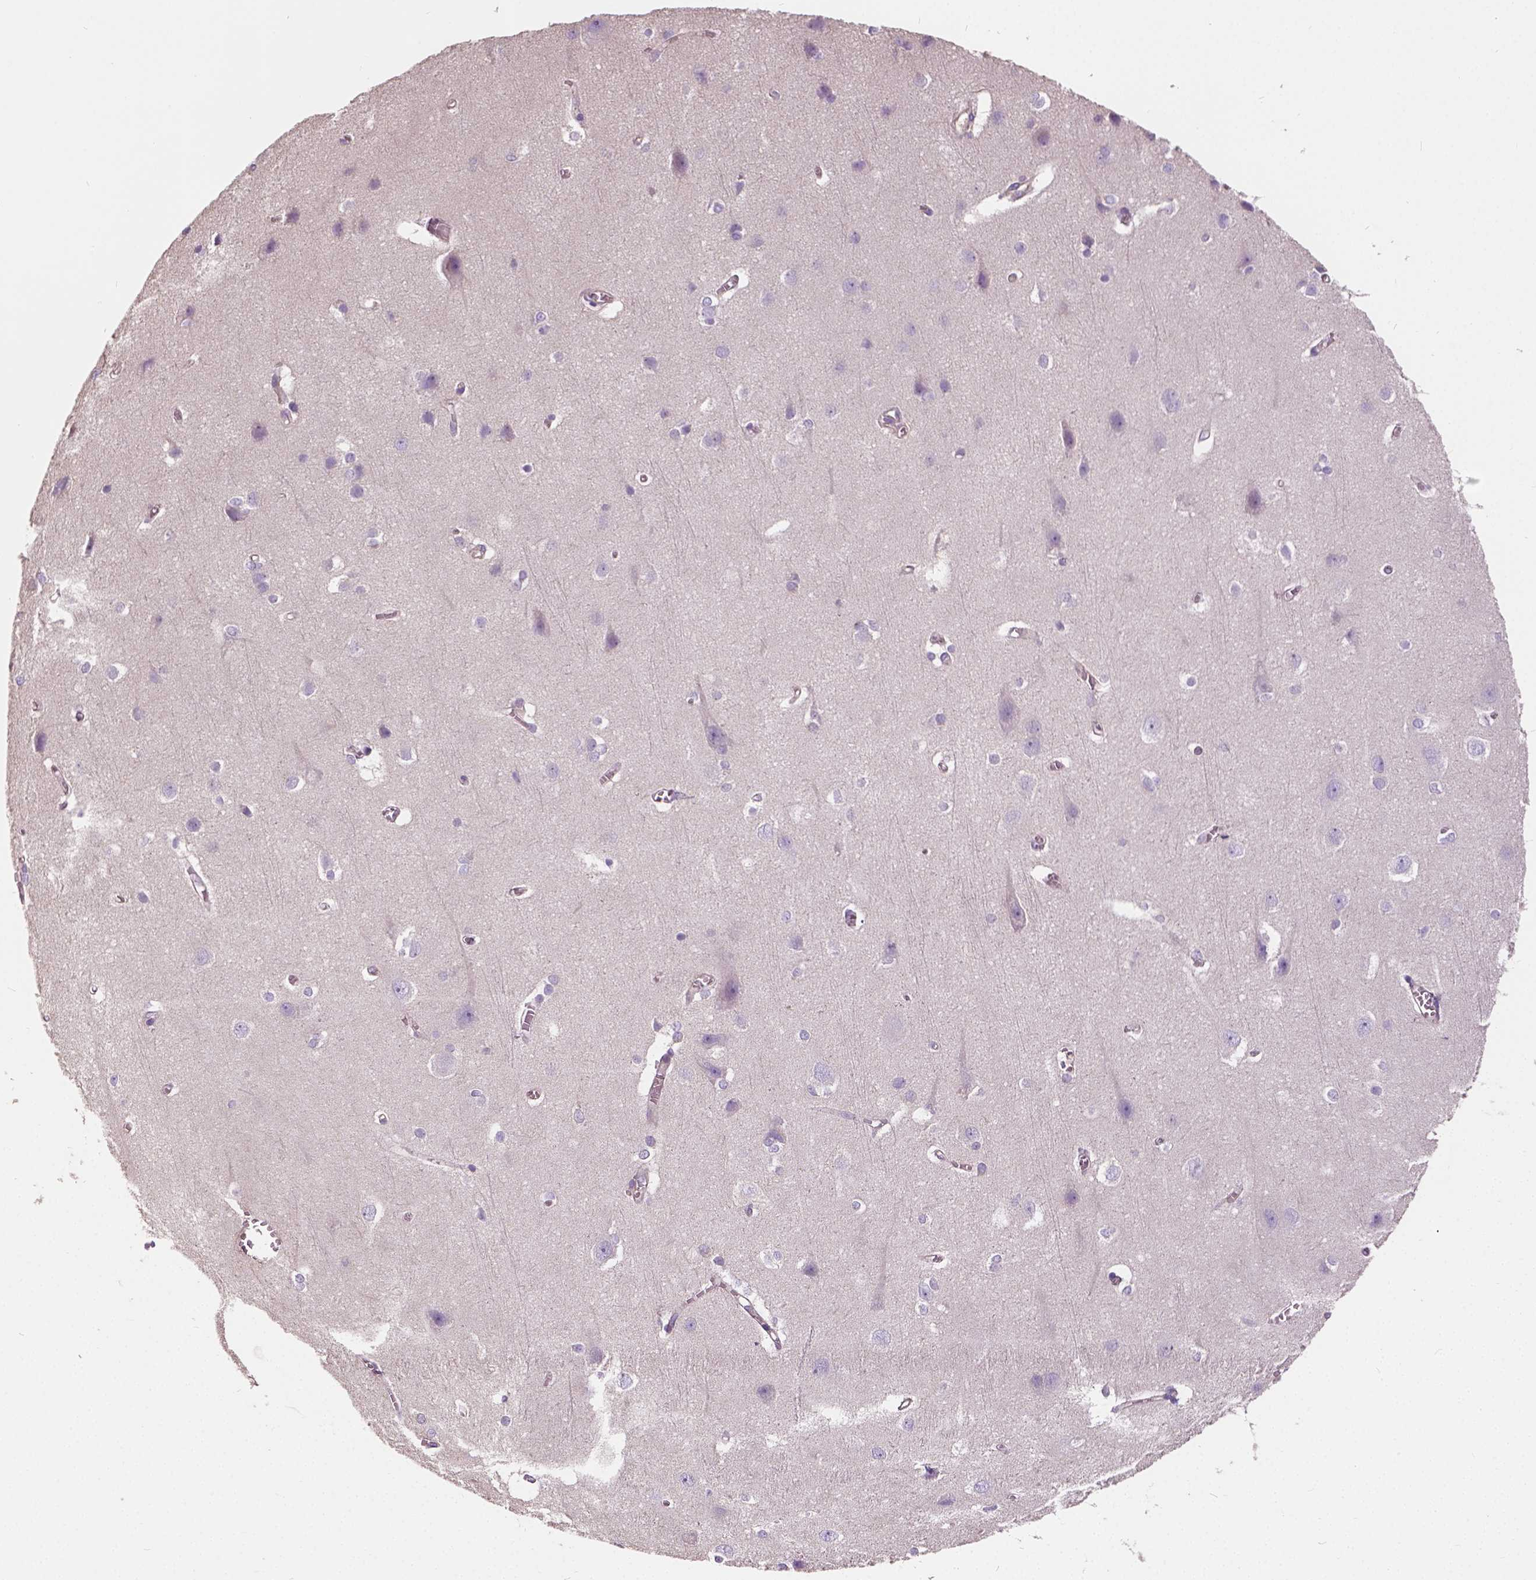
{"staining": {"intensity": "weak", "quantity": "25%-75%", "location": "cytoplasmic/membranous"}, "tissue": "cerebral cortex", "cell_type": "Endothelial cells", "image_type": "normal", "snomed": [{"axis": "morphology", "description": "Normal tissue, NOS"}, {"axis": "topography", "description": "Cerebral cortex"}], "caption": "Immunohistochemical staining of benign cerebral cortex exhibits low levels of weak cytoplasmic/membranous expression in approximately 25%-75% of endothelial cells. The protein is stained brown, and the nuclei are stained in blue (DAB IHC with brightfield microscopy, high magnification).", "gene": "CRACR2A", "patient": {"sex": "male", "age": 37}}